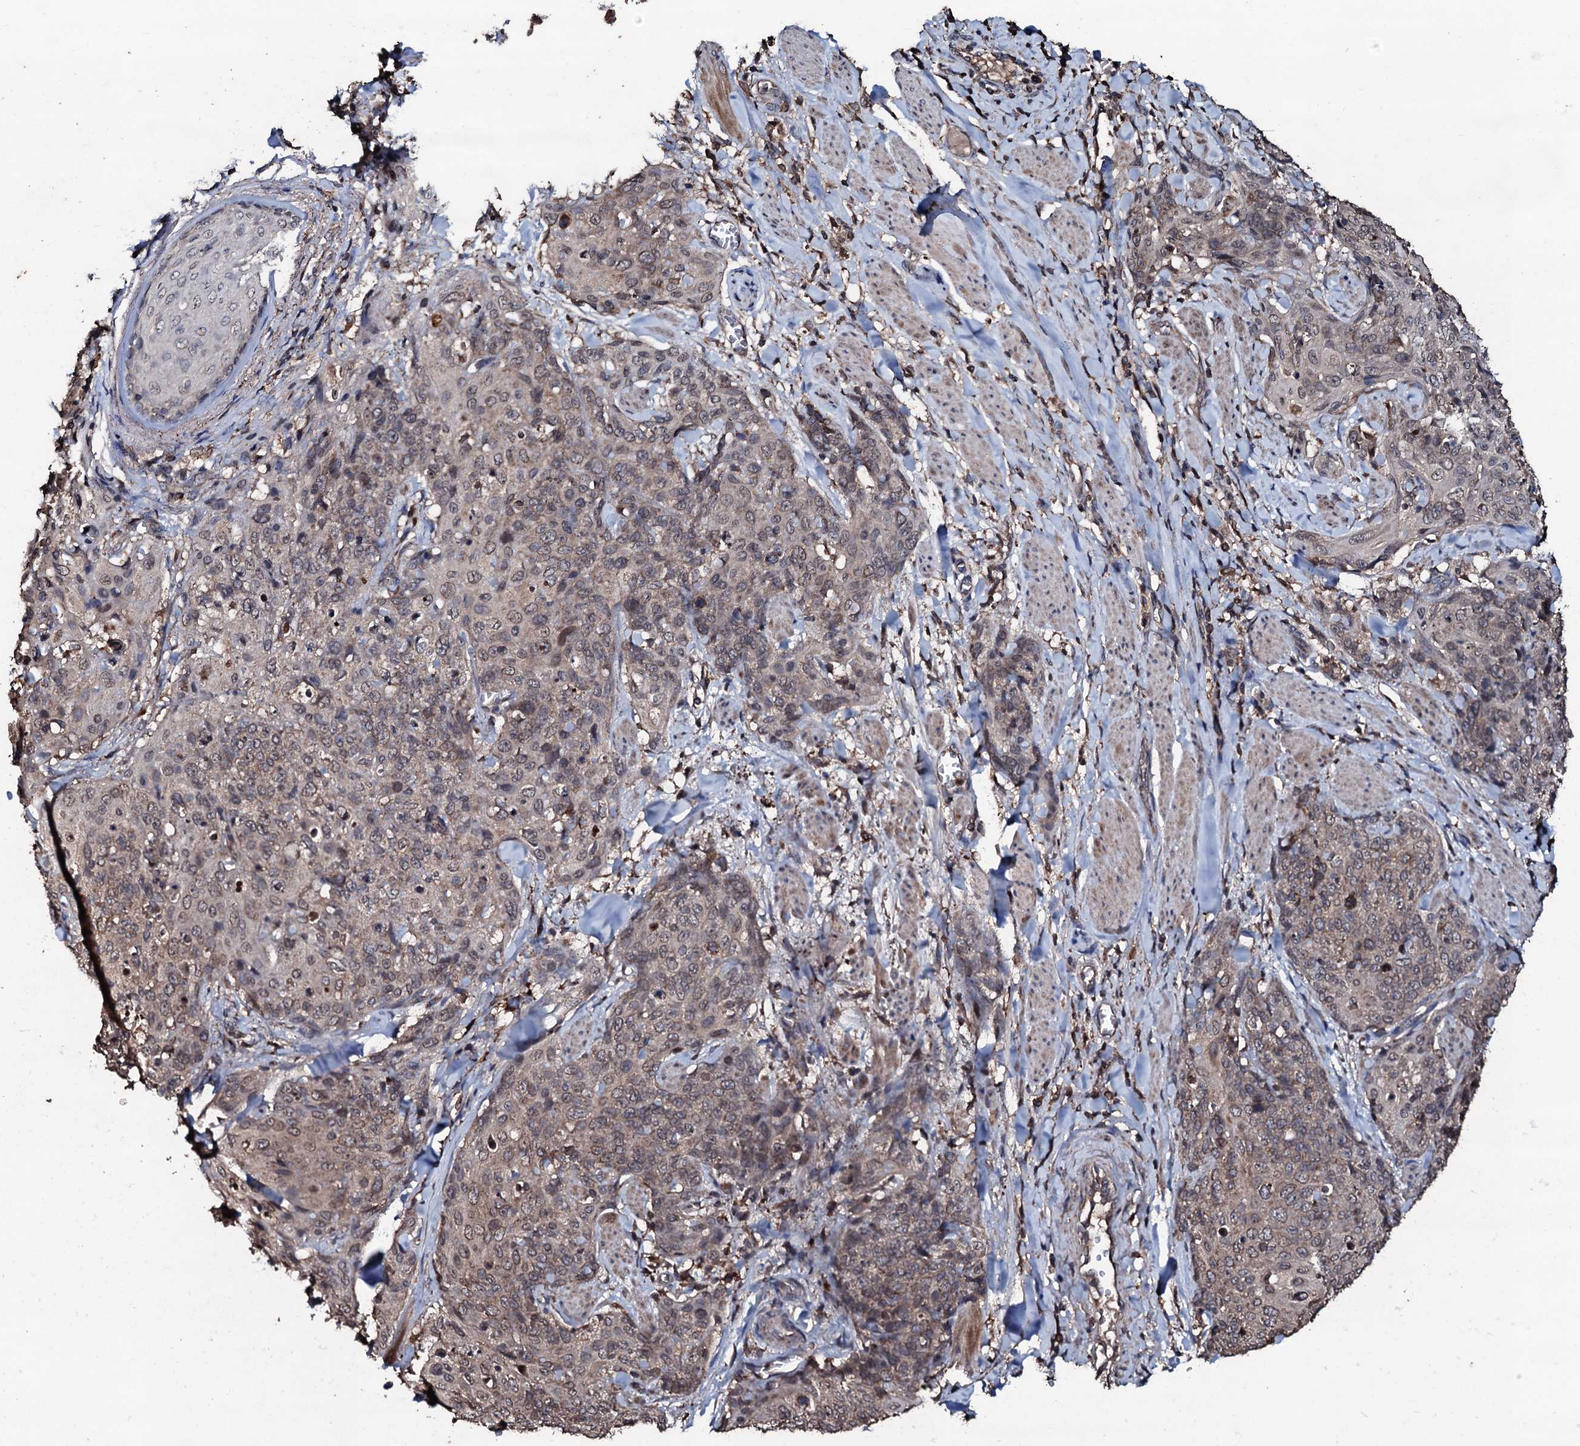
{"staining": {"intensity": "weak", "quantity": ">75%", "location": "cytoplasmic/membranous"}, "tissue": "skin cancer", "cell_type": "Tumor cells", "image_type": "cancer", "snomed": [{"axis": "morphology", "description": "Squamous cell carcinoma, NOS"}, {"axis": "topography", "description": "Skin"}, {"axis": "topography", "description": "Vulva"}], "caption": "A high-resolution photomicrograph shows IHC staining of skin cancer, which displays weak cytoplasmic/membranous staining in about >75% of tumor cells.", "gene": "SDHAF2", "patient": {"sex": "female", "age": 85}}